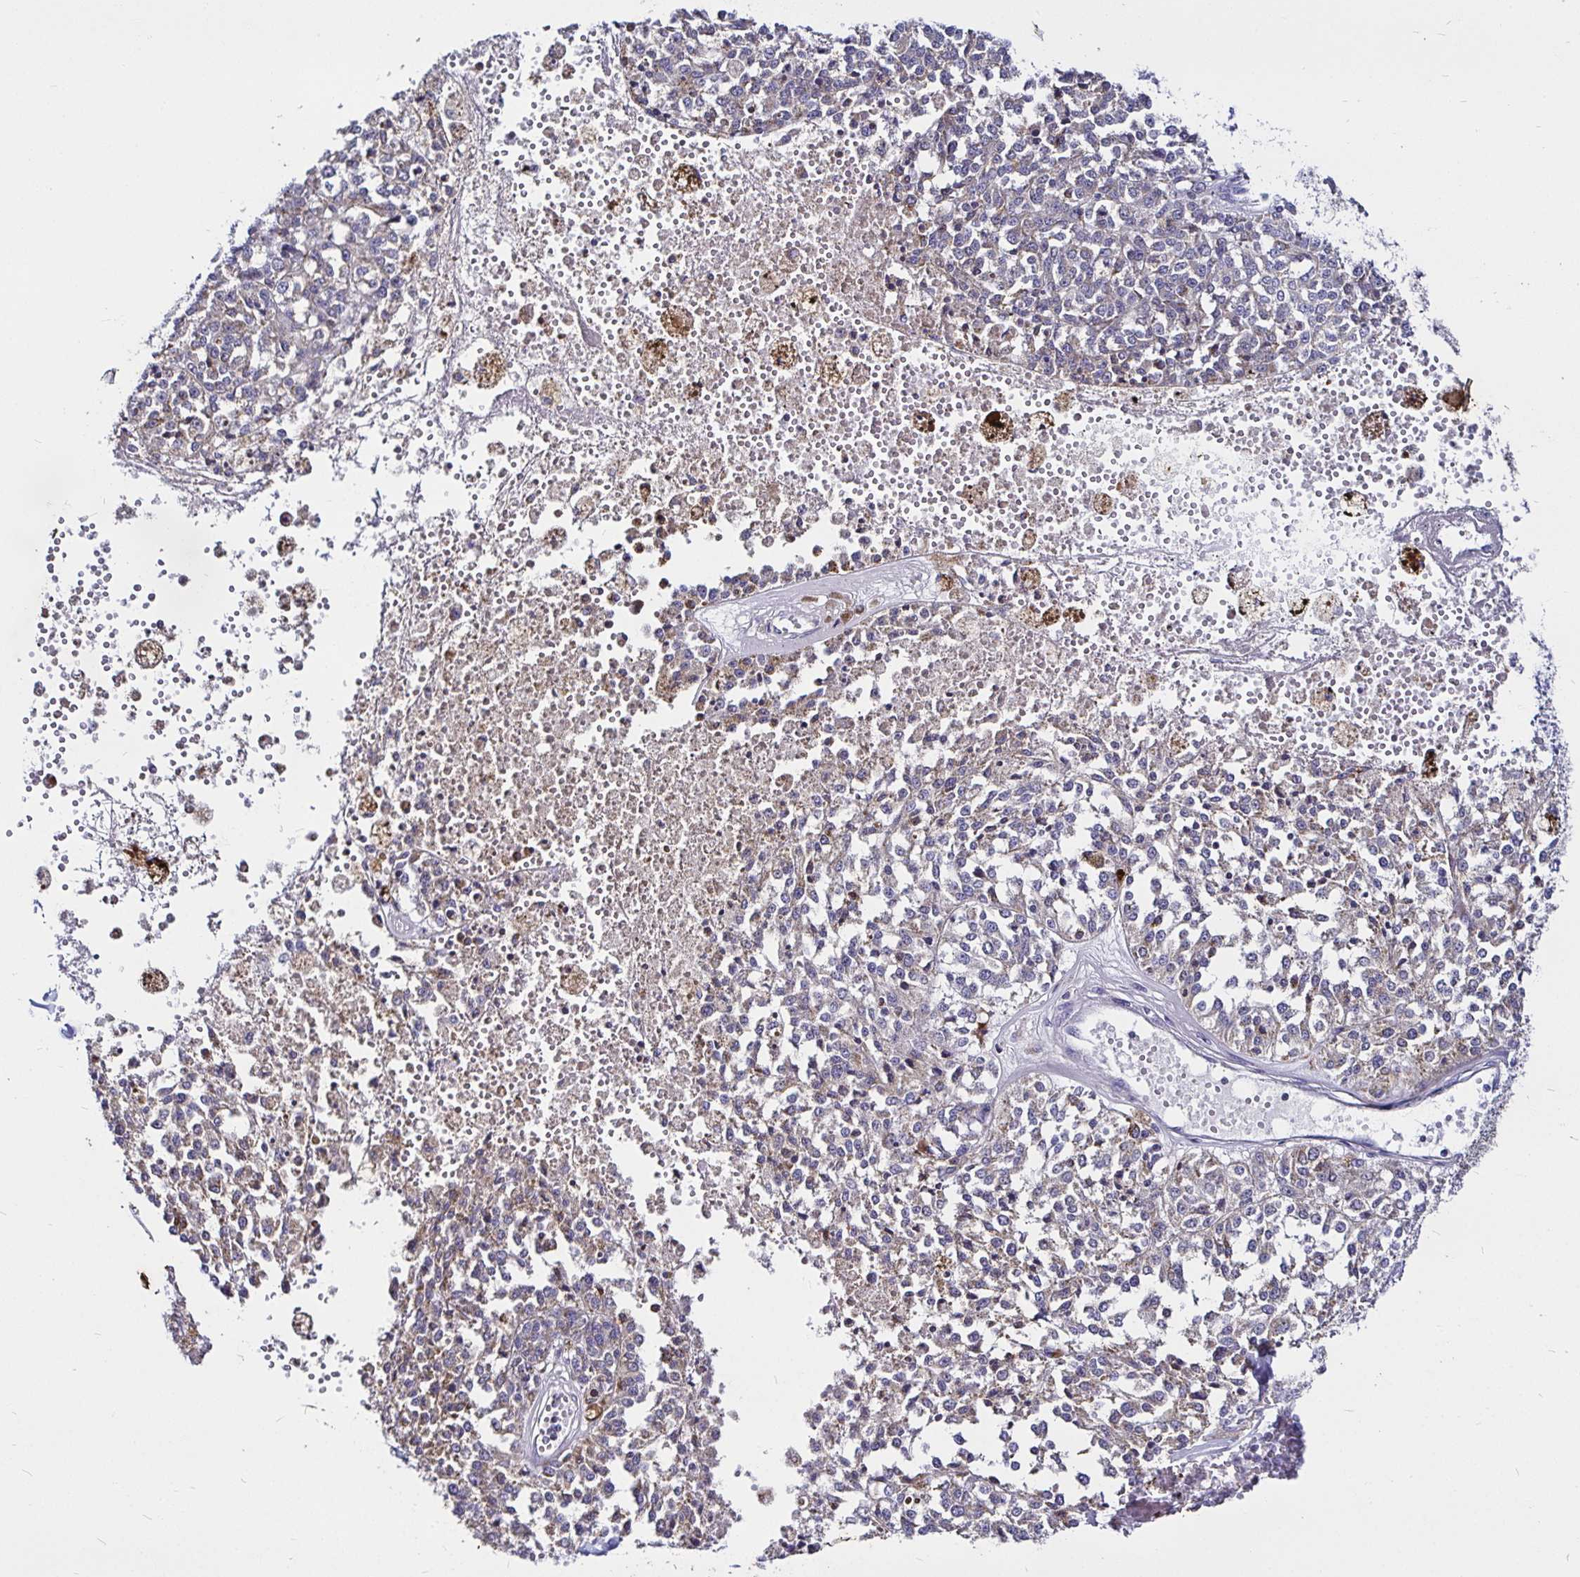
{"staining": {"intensity": "negative", "quantity": "none", "location": "none"}, "tissue": "melanoma", "cell_type": "Tumor cells", "image_type": "cancer", "snomed": [{"axis": "morphology", "description": "Malignant melanoma, Metastatic site"}, {"axis": "topography", "description": "Lymph node"}], "caption": "The micrograph displays no staining of tumor cells in malignant melanoma (metastatic site).", "gene": "PGAM2", "patient": {"sex": "female", "age": 64}}